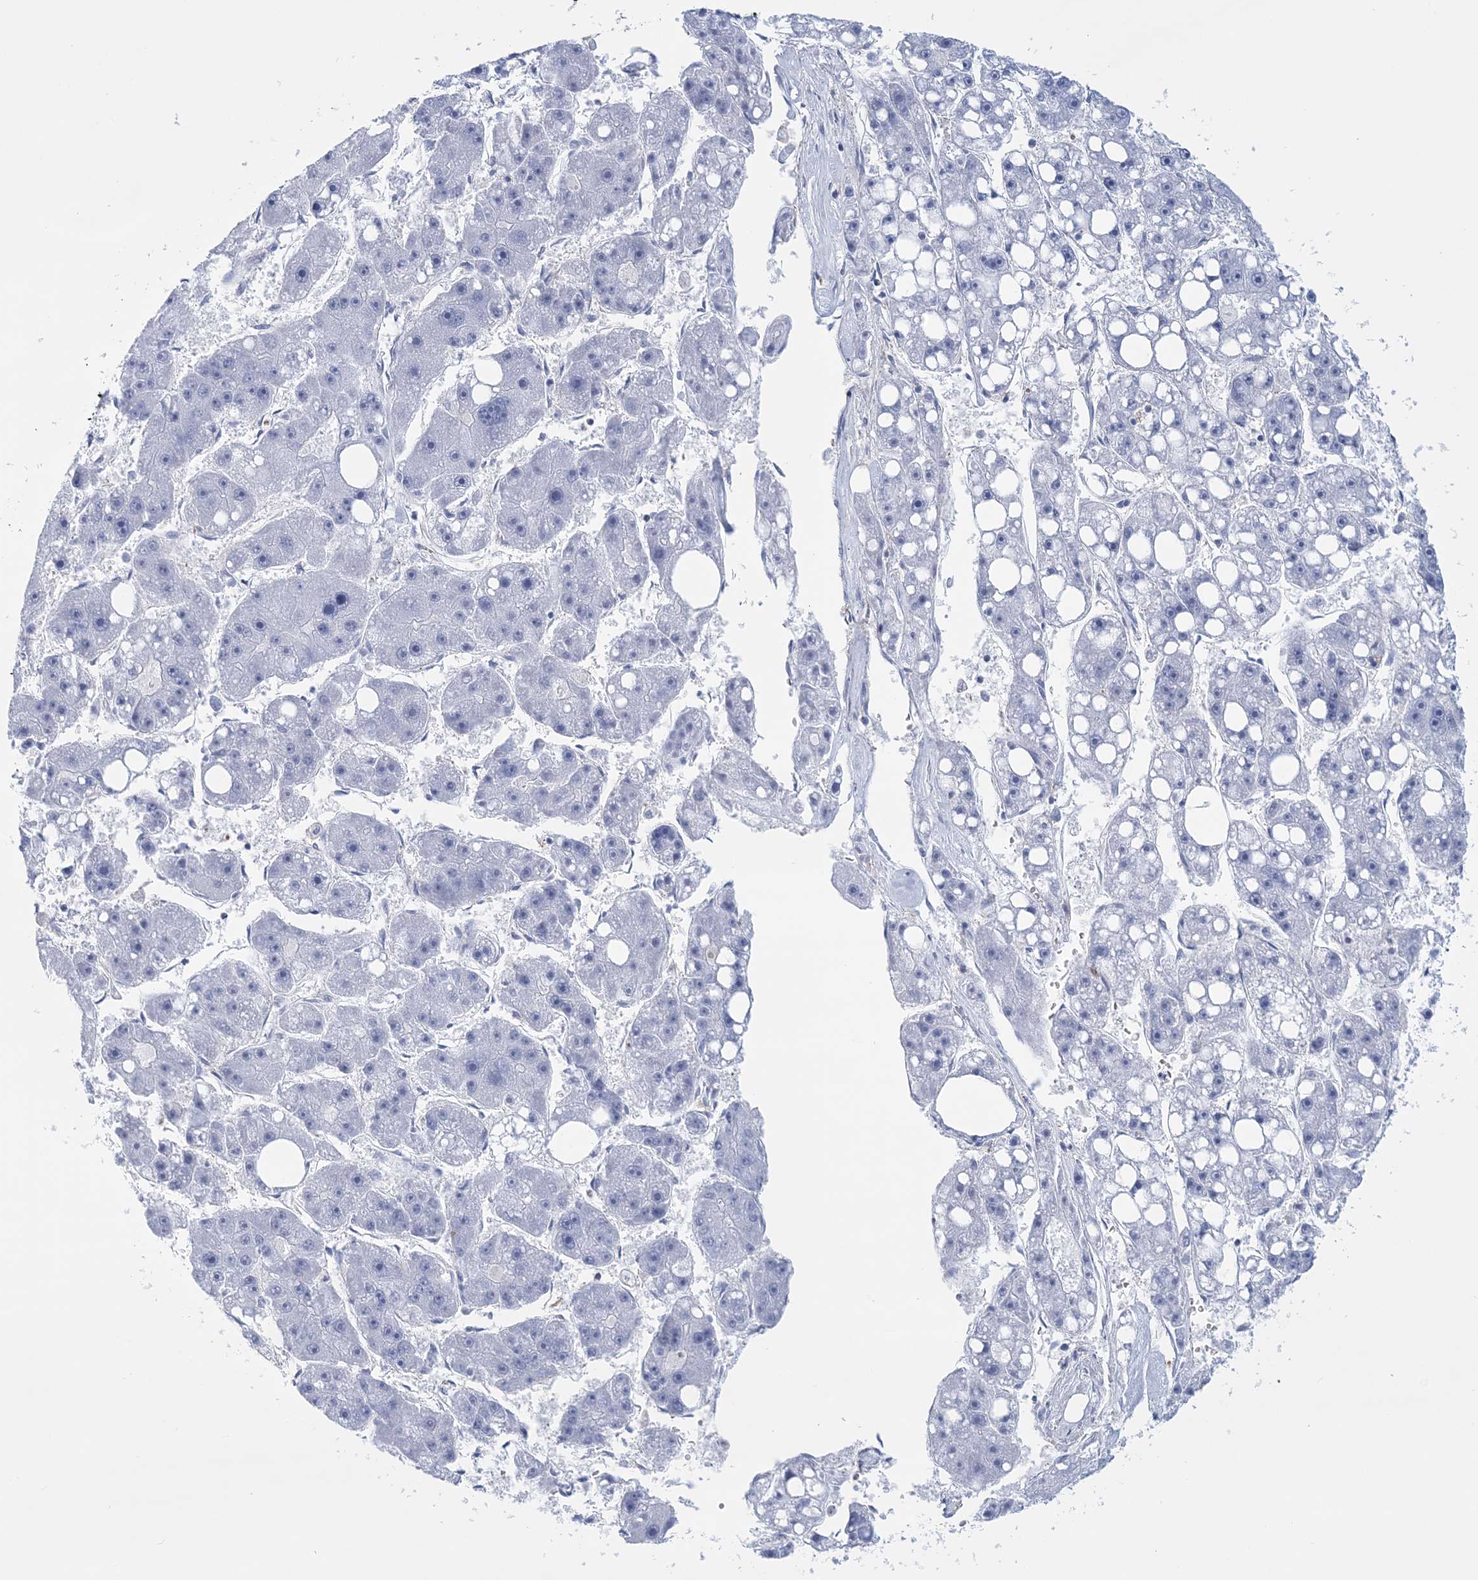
{"staining": {"intensity": "negative", "quantity": "none", "location": "none"}, "tissue": "liver cancer", "cell_type": "Tumor cells", "image_type": "cancer", "snomed": [{"axis": "morphology", "description": "Carcinoma, Hepatocellular, NOS"}, {"axis": "topography", "description": "Liver"}], "caption": "The immunohistochemistry (IHC) micrograph has no significant positivity in tumor cells of liver cancer tissue.", "gene": "C11orf21", "patient": {"sex": "female", "age": 61}}